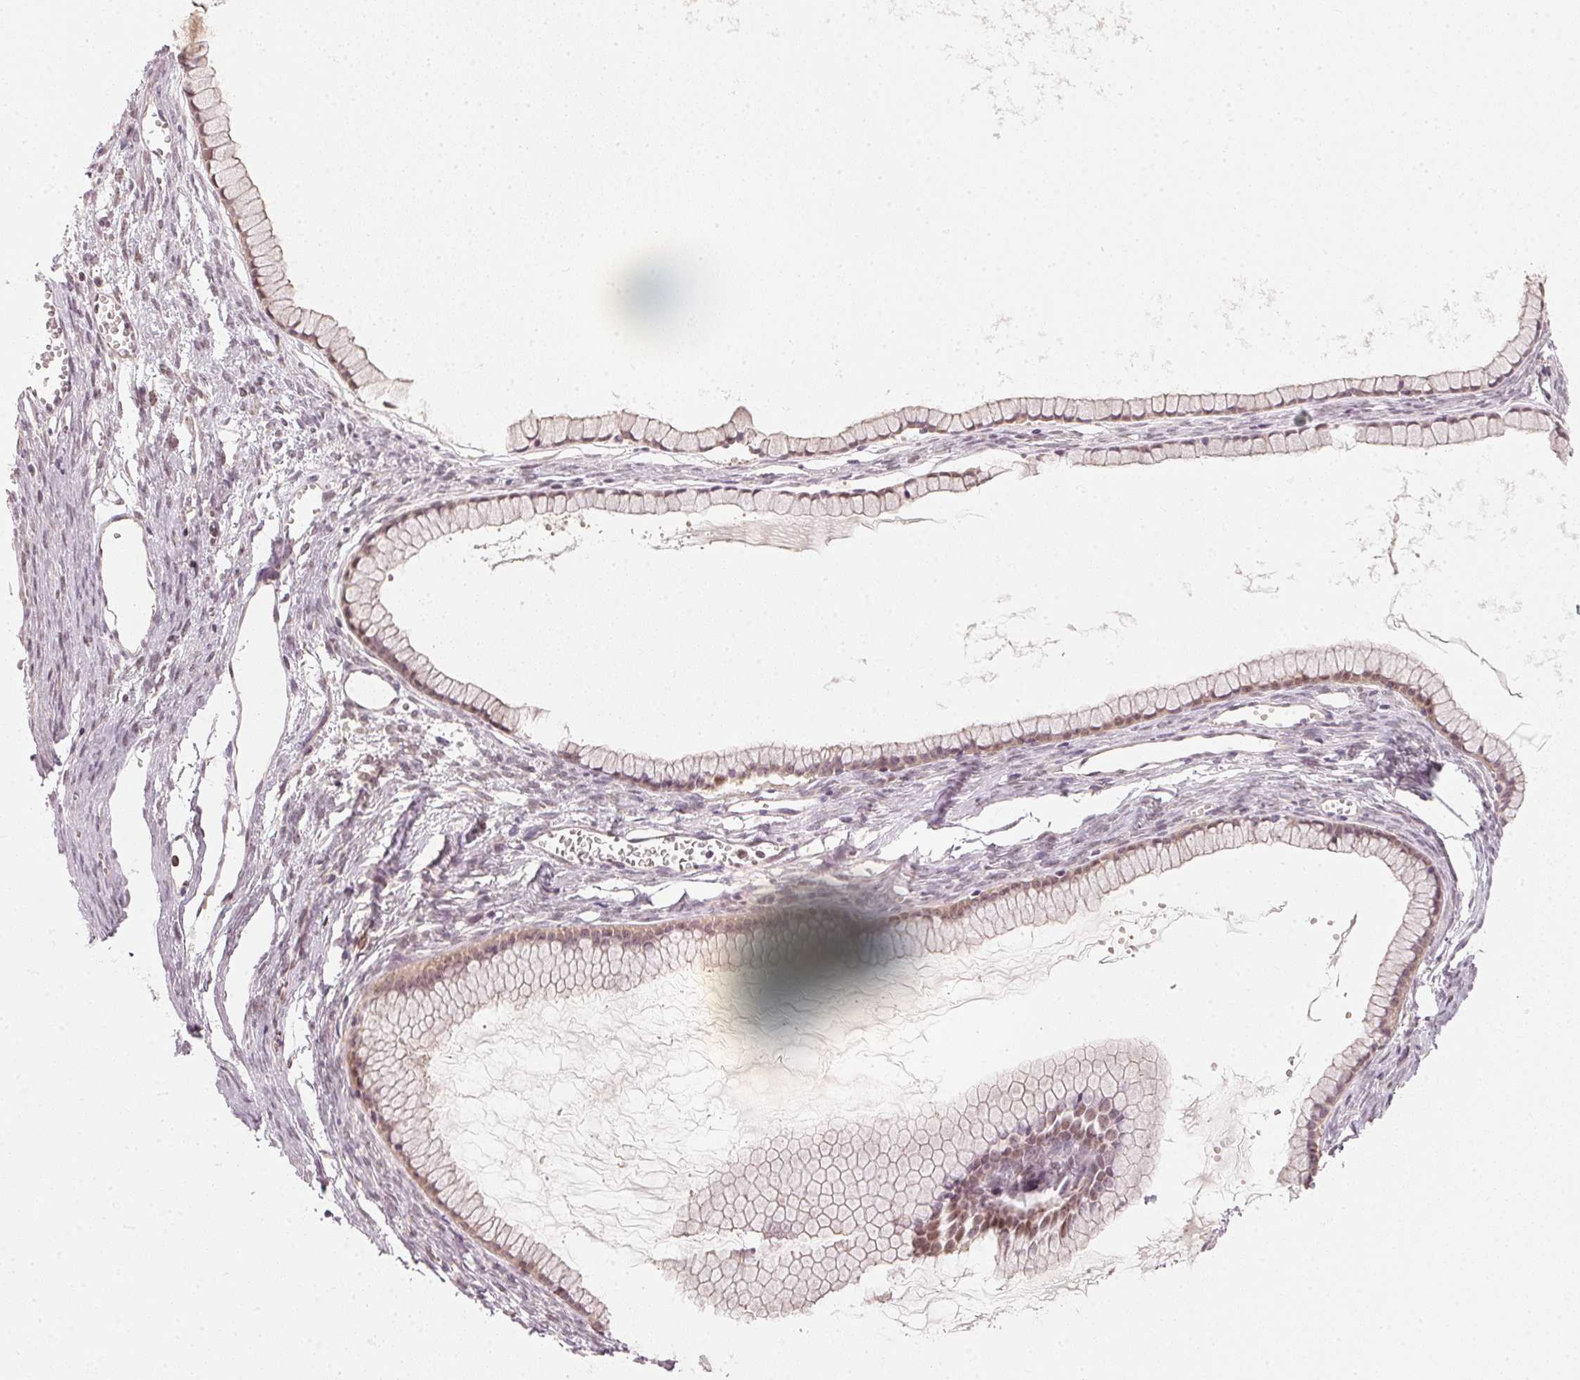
{"staining": {"intensity": "weak", "quantity": ">75%", "location": "nuclear"}, "tissue": "ovarian cancer", "cell_type": "Tumor cells", "image_type": "cancer", "snomed": [{"axis": "morphology", "description": "Cystadenocarcinoma, mucinous, NOS"}, {"axis": "topography", "description": "Ovary"}], "caption": "Immunohistochemistry (IHC) photomicrograph of neoplastic tissue: human ovarian cancer stained using immunohistochemistry shows low levels of weak protein expression localized specifically in the nuclear of tumor cells, appearing as a nuclear brown color.", "gene": "UBE2L3", "patient": {"sex": "female", "age": 41}}